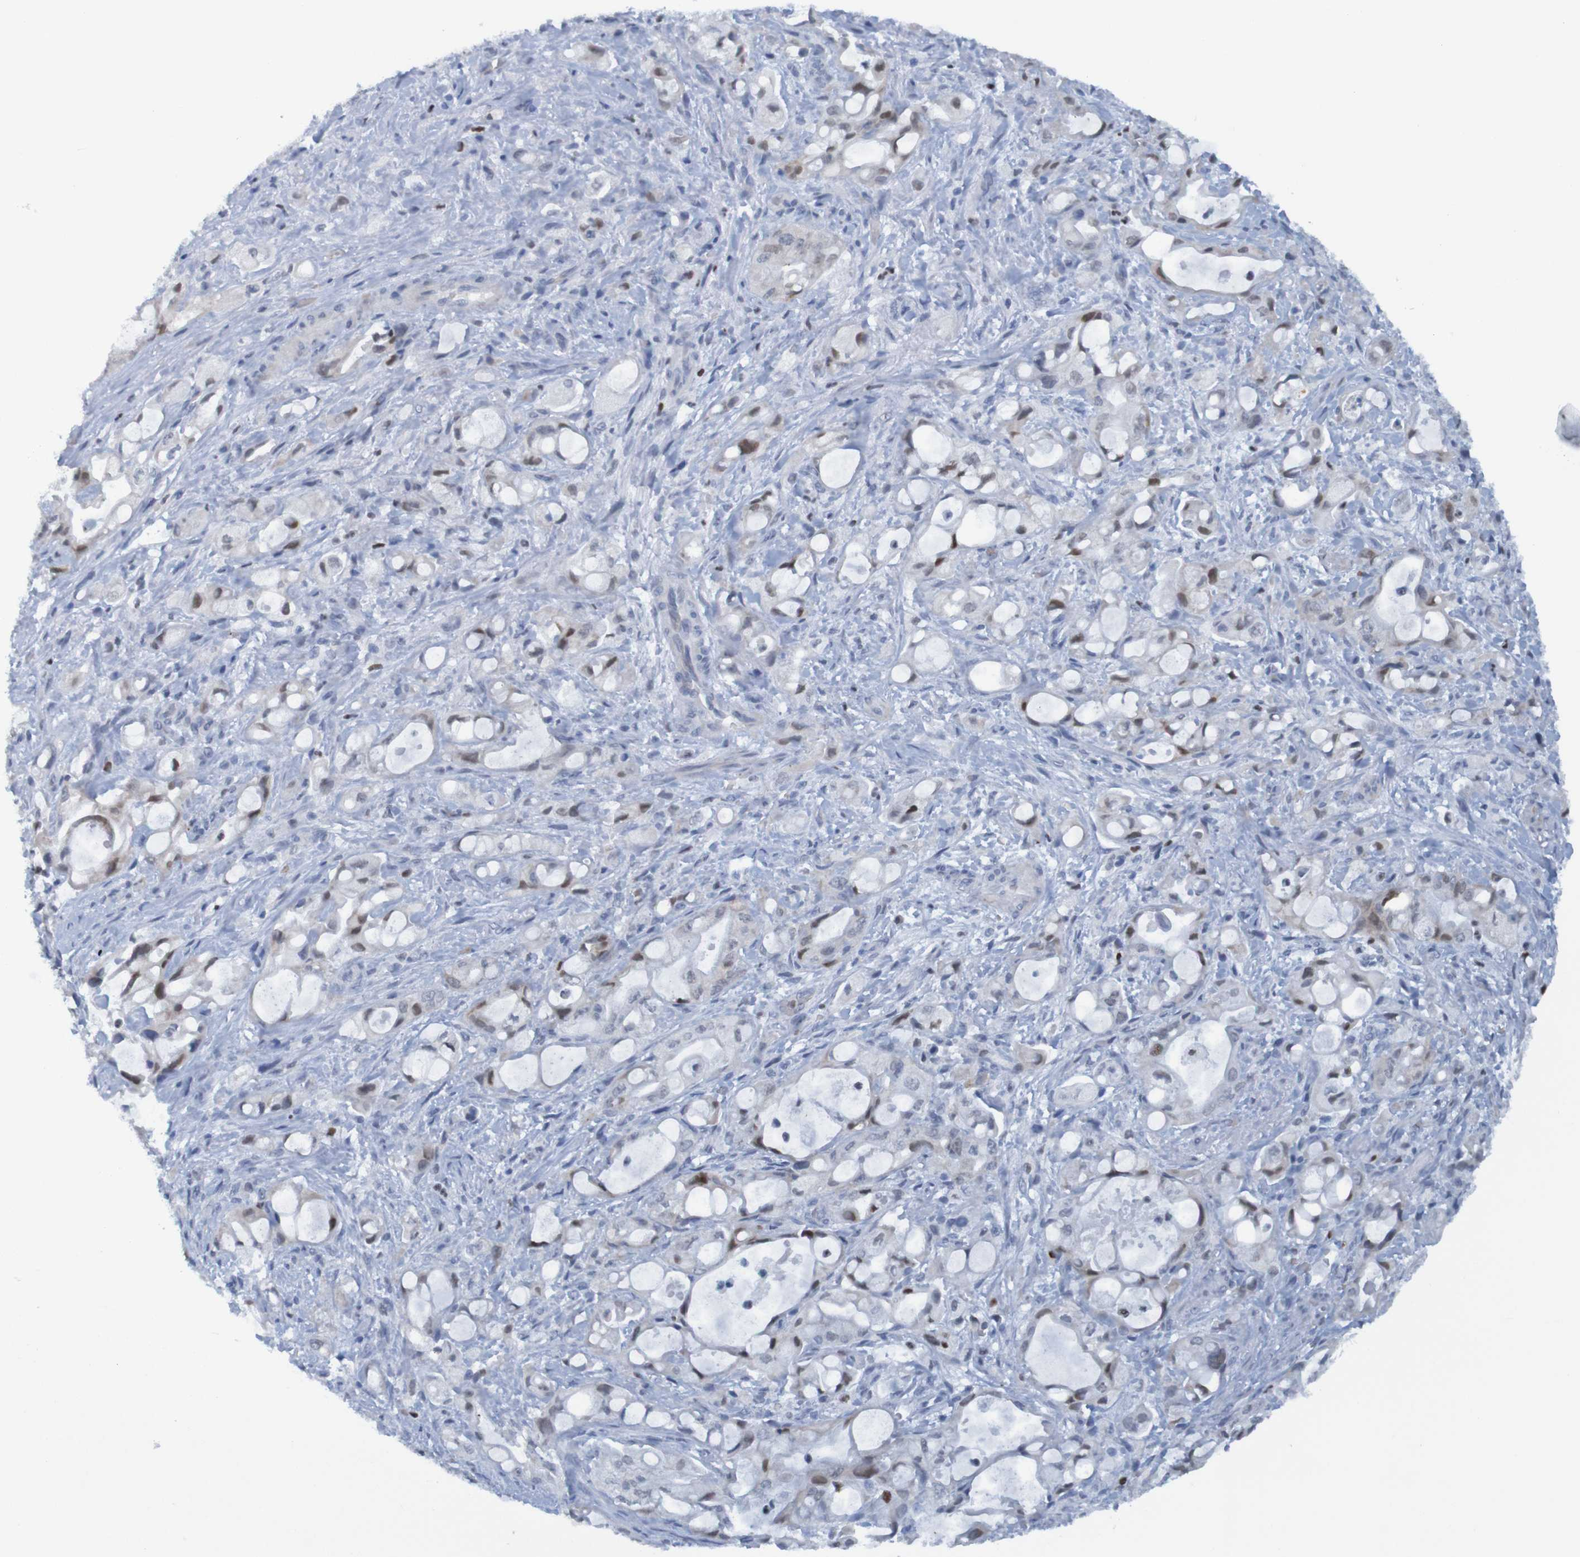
{"staining": {"intensity": "weak", "quantity": "<25%", "location": "nuclear"}, "tissue": "pancreatic cancer", "cell_type": "Tumor cells", "image_type": "cancer", "snomed": [{"axis": "morphology", "description": "Adenocarcinoma, NOS"}, {"axis": "topography", "description": "Pancreas"}], "caption": "Pancreatic cancer (adenocarcinoma) stained for a protein using immunohistochemistry (IHC) displays no staining tumor cells.", "gene": "USP36", "patient": {"sex": "male", "age": 79}}